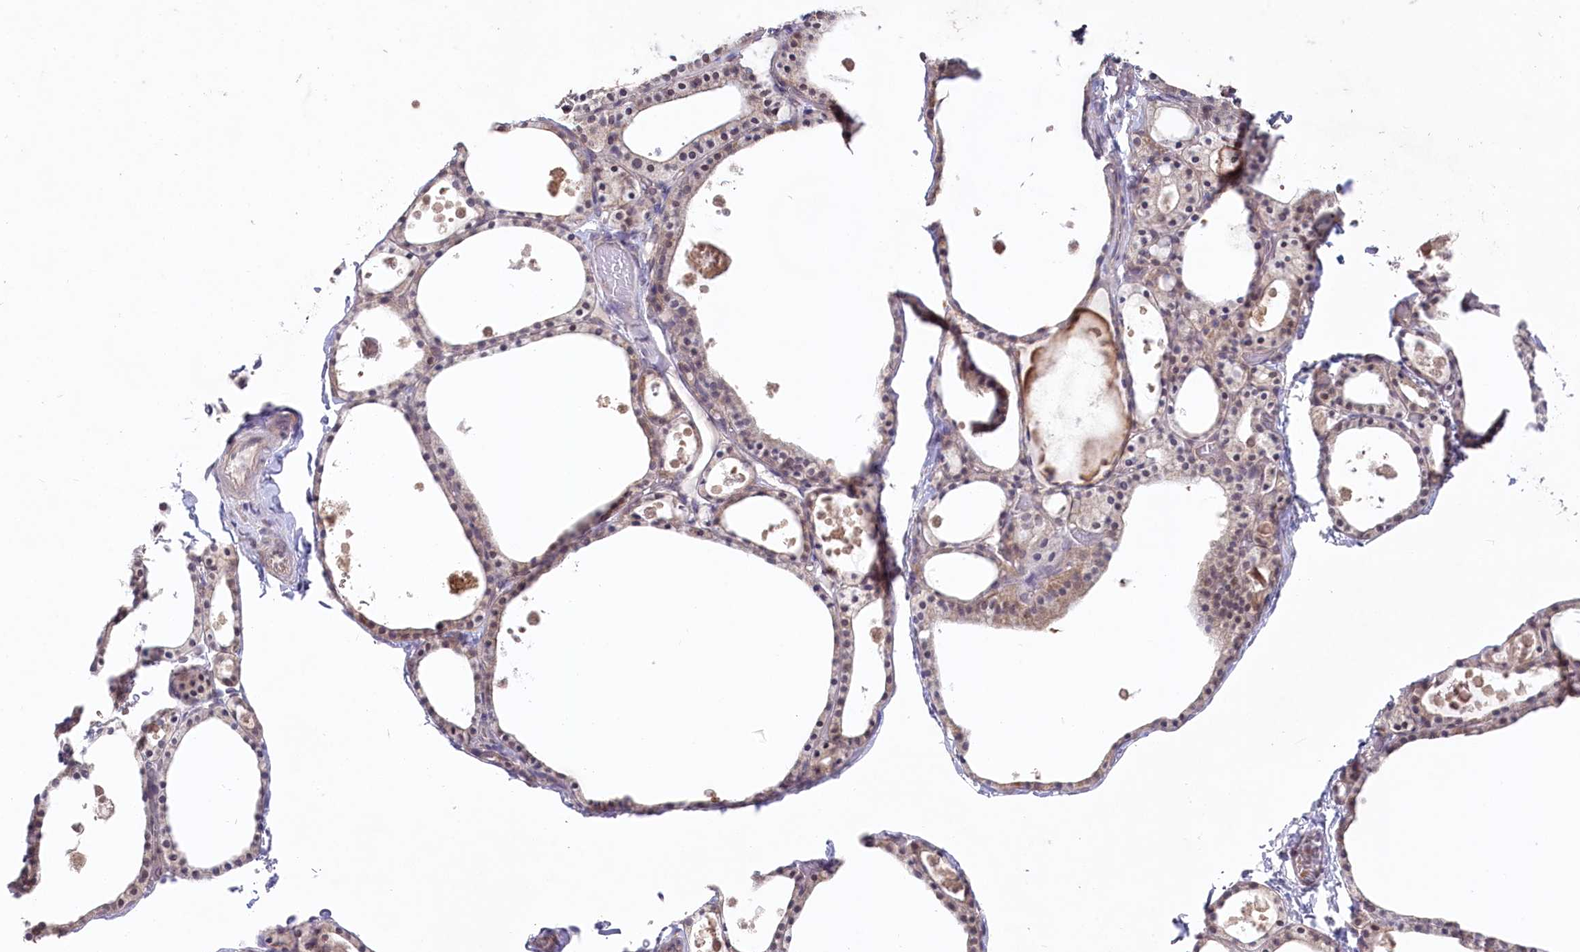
{"staining": {"intensity": "moderate", "quantity": "25%-75%", "location": "cytoplasmic/membranous"}, "tissue": "thyroid gland", "cell_type": "Glandular cells", "image_type": "normal", "snomed": [{"axis": "morphology", "description": "Normal tissue, NOS"}, {"axis": "topography", "description": "Thyroid gland"}], "caption": "Moderate cytoplasmic/membranous protein expression is seen in about 25%-75% of glandular cells in thyroid gland. The protein of interest is stained brown, and the nuclei are stained in blue (DAB IHC with brightfield microscopy, high magnification).", "gene": "AAMDC", "patient": {"sex": "male", "age": 56}}